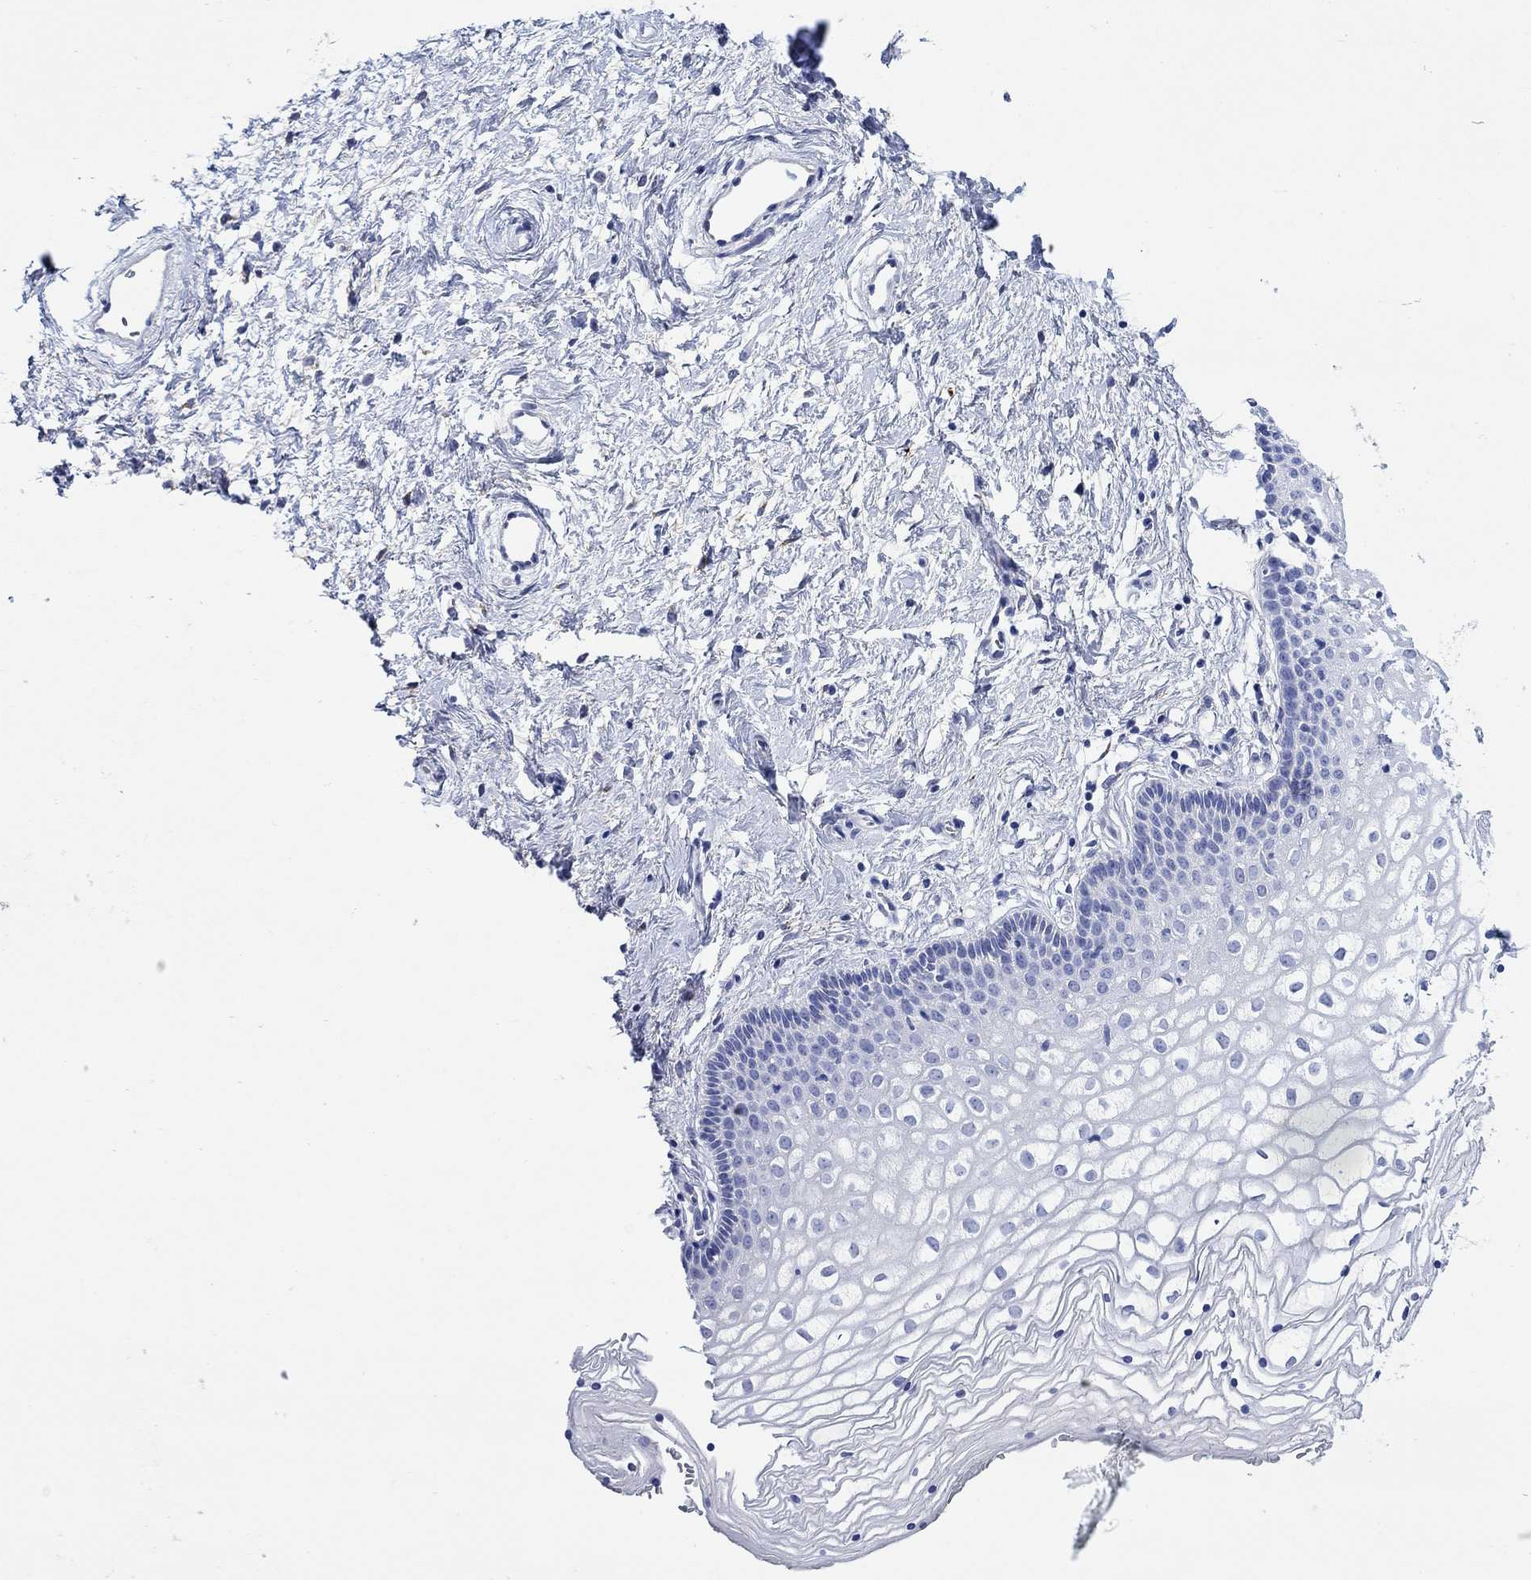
{"staining": {"intensity": "negative", "quantity": "none", "location": "none"}, "tissue": "vagina", "cell_type": "Squamous epithelial cells", "image_type": "normal", "snomed": [{"axis": "morphology", "description": "Normal tissue, NOS"}, {"axis": "topography", "description": "Vagina"}], "caption": "Vagina stained for a protein using immunohistochemistry demonstrates no positivity squamous epithelial cells.", "gene": "P2RY6", "patient": {"sex": "female", "age": 36}}